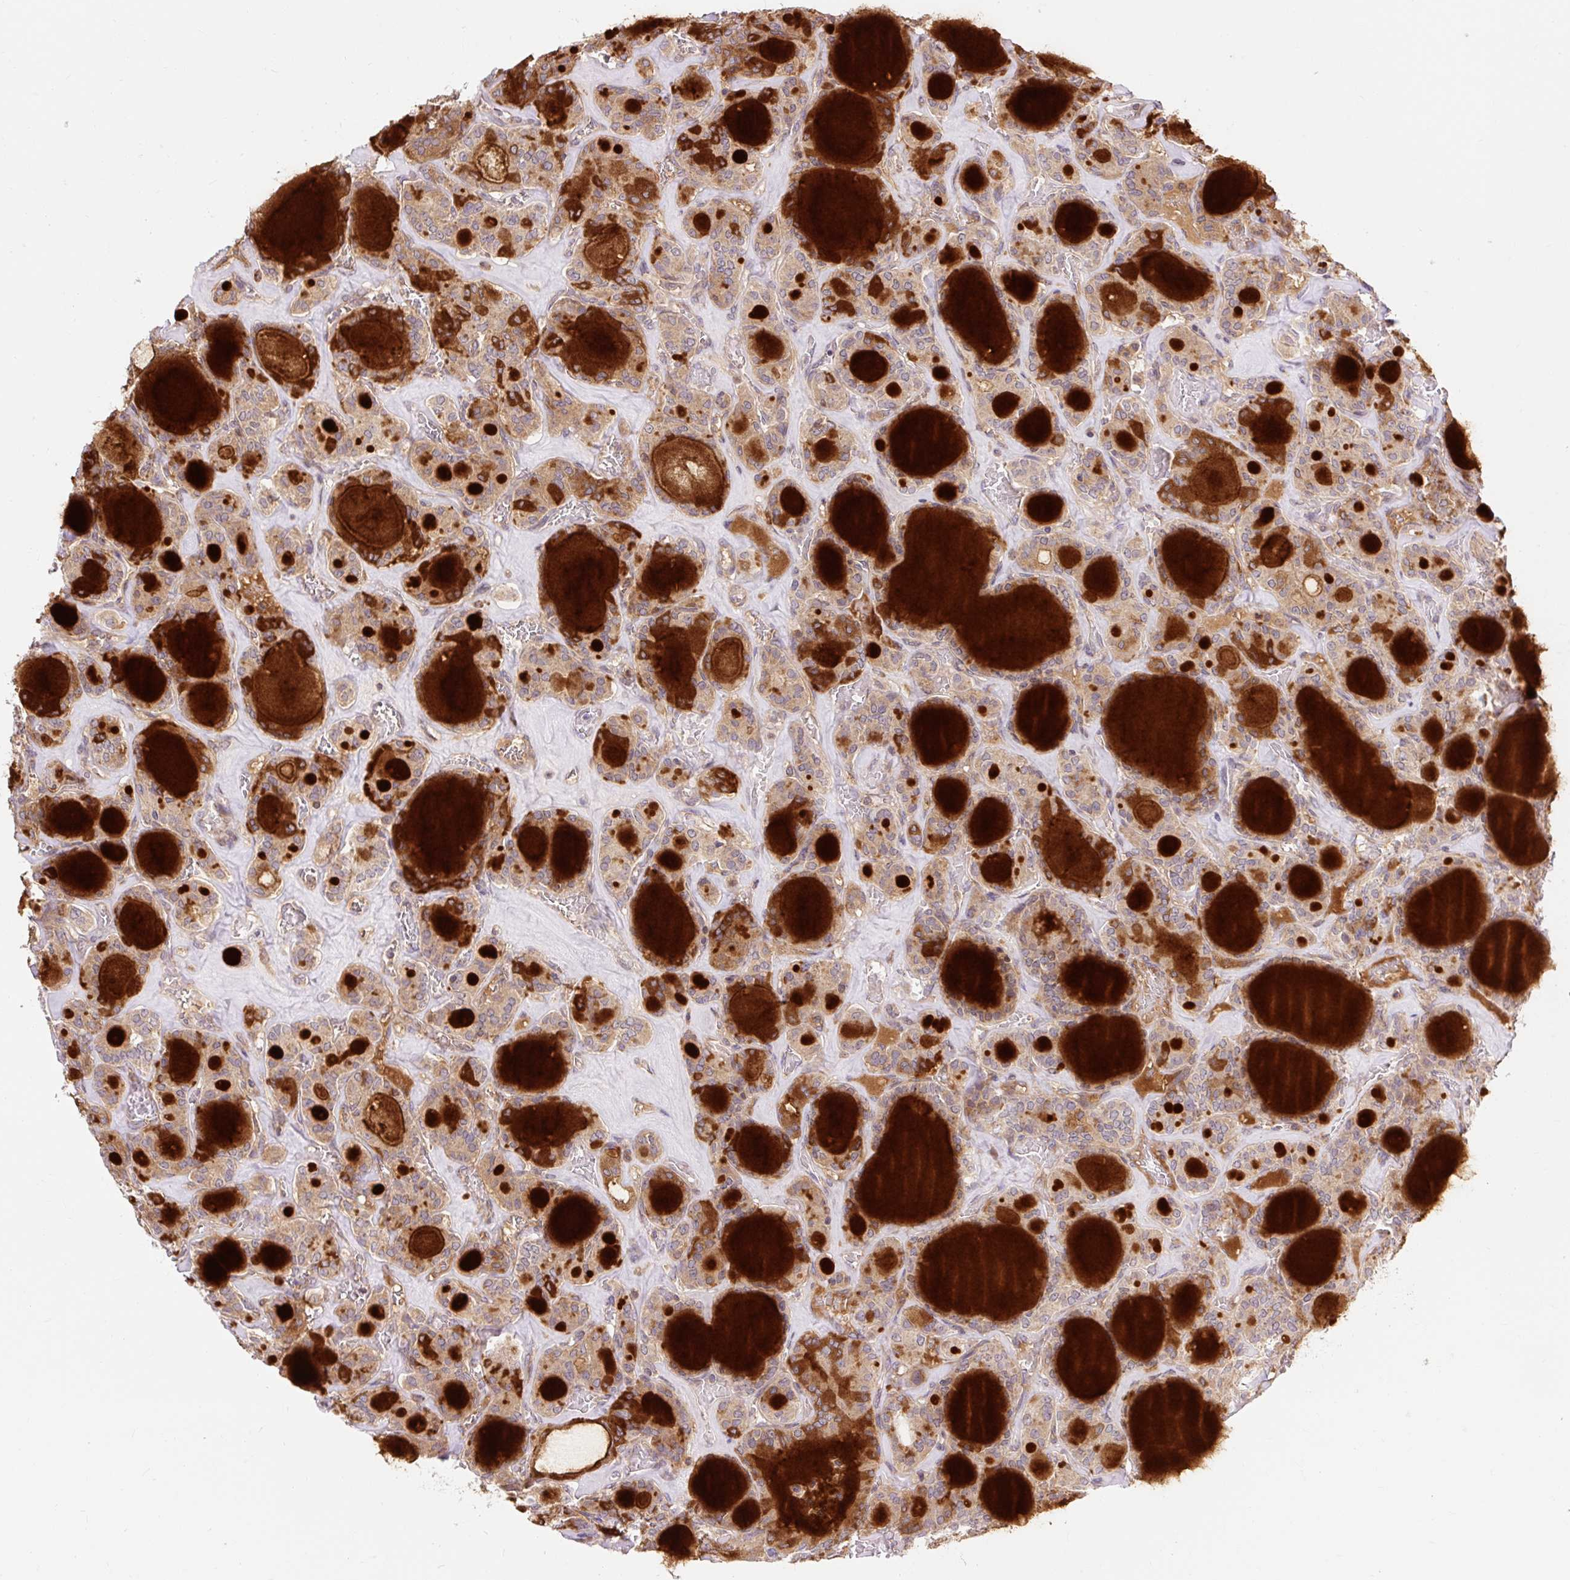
{"staining": {"intensity": "moderate", "quantity": "25%-75%", "location": "cytoplasmic/membranous"}, "tissue": "thyroid cancer", "cell_type": "Tumor cells", "image_type": "cancer", "snomed": [{"axis": "morphology", "description": "Papillary adenocarcinoma, NOS"}, {"axis": "topography", "description": "Thyroid gland"}], "caption": "IHC of thyroid cancer exhibits medium levels of moderate cytoplasmic/membranous positivity in about 25%-75% of tumor cells.", "gene": "TRIAP1", "patient": {"sex": "male", "age": 87}}